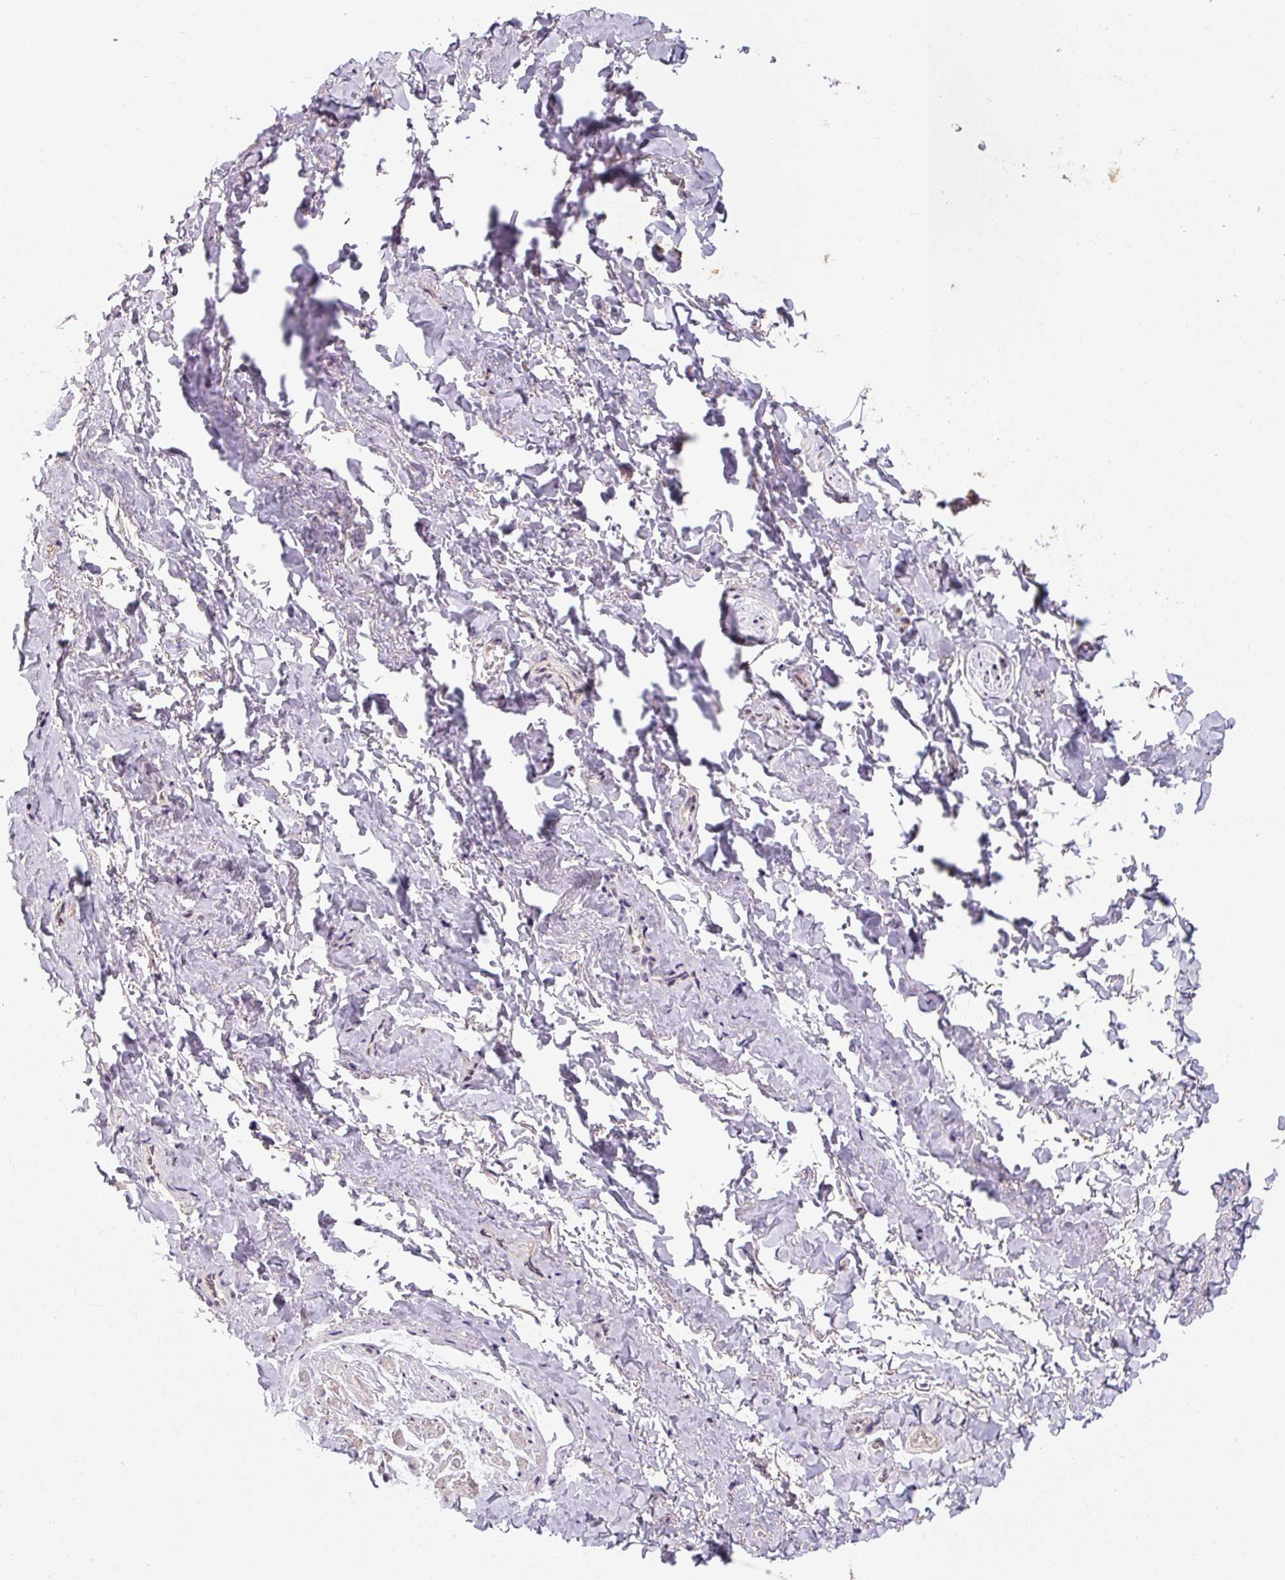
{"staining": {"intensity": "negative", "quantity": "none", "location": "none"}, "tissue": "adipose tissue", "cell_type": "Adipocytes", "image_type": "normal", "snomed": [{"axis": "morphology", "description": "Normal tissue, NOS"}, {"axis": "topography", "description": "Vulva"}, {"axis": "topography", "description": "Vagina"}, {"axis": "topography", "description": "Peripheral nerve tissue"}], "caption": "This is an immunohistochemistry (IHC) micrograph of normal adipose tissue. There is no staining in adipocytes.", "gene": "CFAP65", "patient": {"sex": "female", "age": 66}}